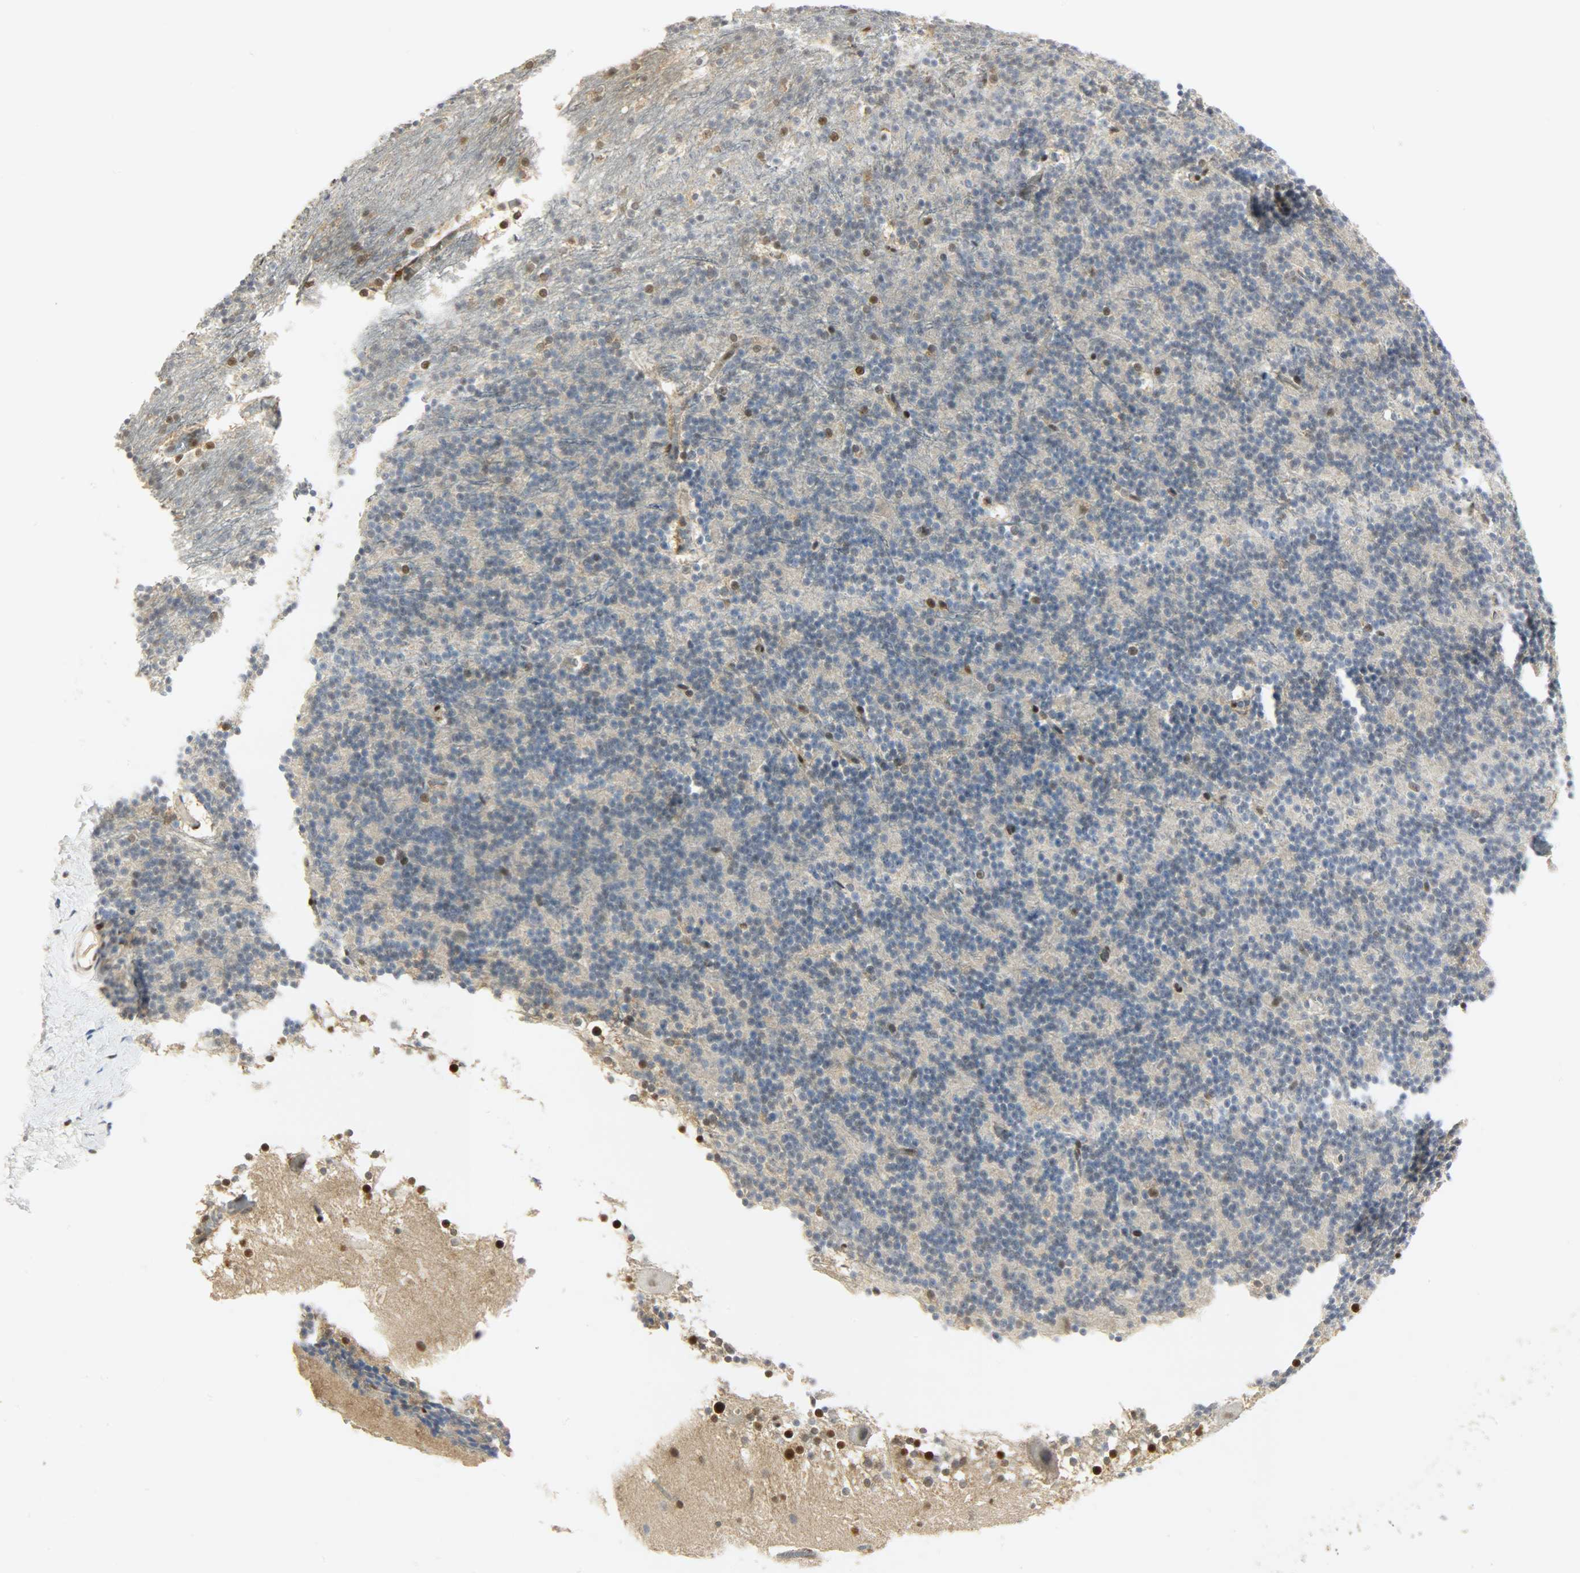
{"staining": {"intensity": "moderate", "quantity": "<25%", "location": "nuclear"}, "tissue": "cerebellum", "cell_type": "Cells in granular layer", "image_type": "normal", "snomed": [{"axis": "morphology", "description": "Normal tissue, NOS"}, {"axis": "topography", "description": "Cerebellum"}], "caption": "This image exhibits IHC staining of benign human cerebellum, with low moderate nuclear expression in approximately <25% of cells in granular layer.", "gene": "NPEPL1", "patient": {"sex": "female", "age": 19}}